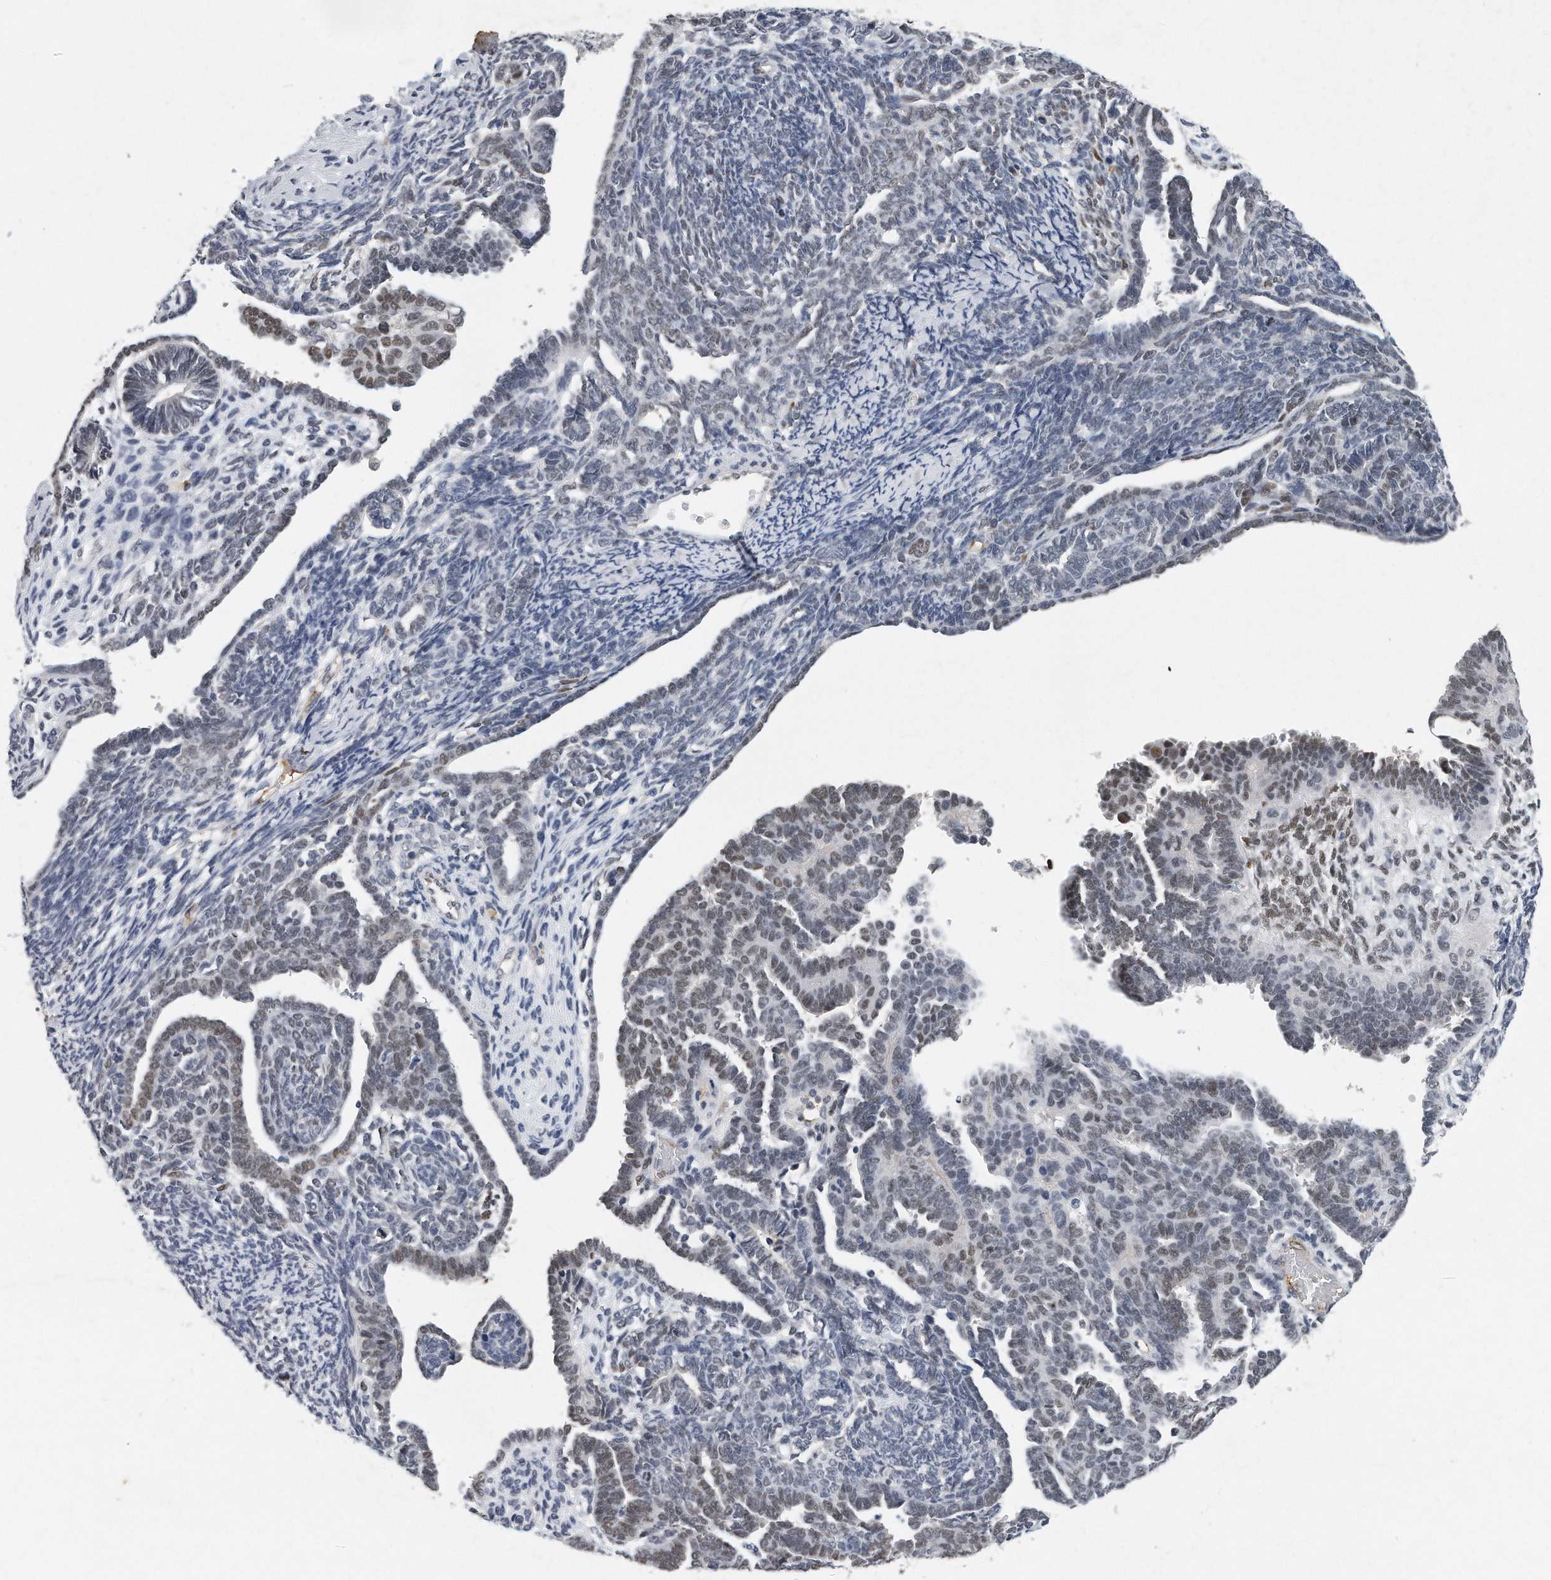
{"staining": {"intensity": "weak", "quantity": "25%-75%", "location": "nuclear"}, "tissue": "endometrial cancer", "cell_type": "Tumor cells", "image_type": "cancer", "snomed": [{"axis": "morphology", "description": "Neoplasm, malignant, NOS"}, {"axis": "topography", "description": "Endometrium"}], "caption": "Immunohistochemical staining of endometrial malignant neoplasm exhibits low levels of weak nuclear positivity in approximately 25%-75% of tumor cells.", "gene": "CTBP2", "patient": {"sex": "female", "age": 74}}